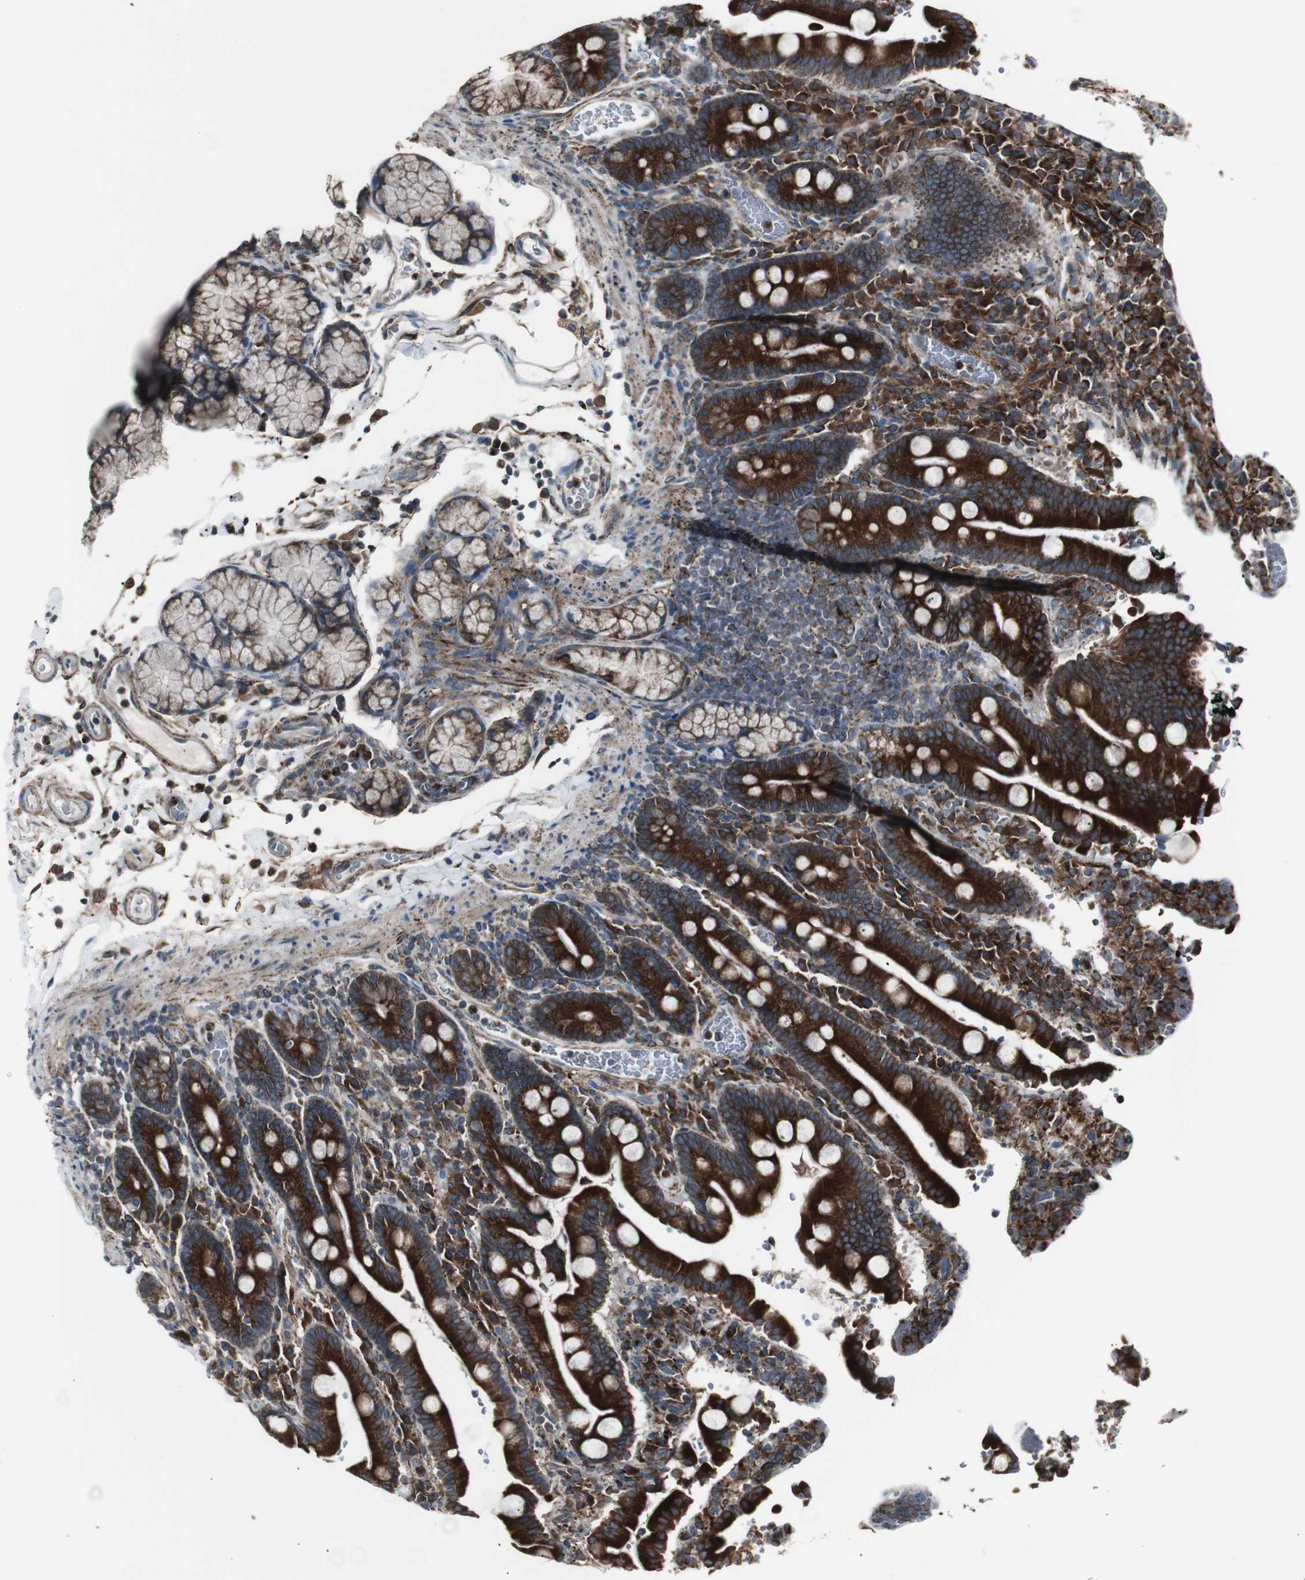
{"staining": {"intensity": "strong", "quantity": ">75%", "location": "cytoplasmic/membranous"}, "tissue": "duodenum", "cell_type": "Glandular cells", "image_type": "normal", "snomed": [{"axis": "morphology", "description": "Normal tissue, NOS"}, {"axis": "topography", "description": "Small intestine, NOS"}], "caption": "A histopathology image showing strong cytoplasmic/membranous positivity in about >75% of glandular cells in unremarkable duodenum, as visualized by brown immunohistochemical staining.", "gene": "LNPK", "patient": {"sex": "female", "age": 71}}